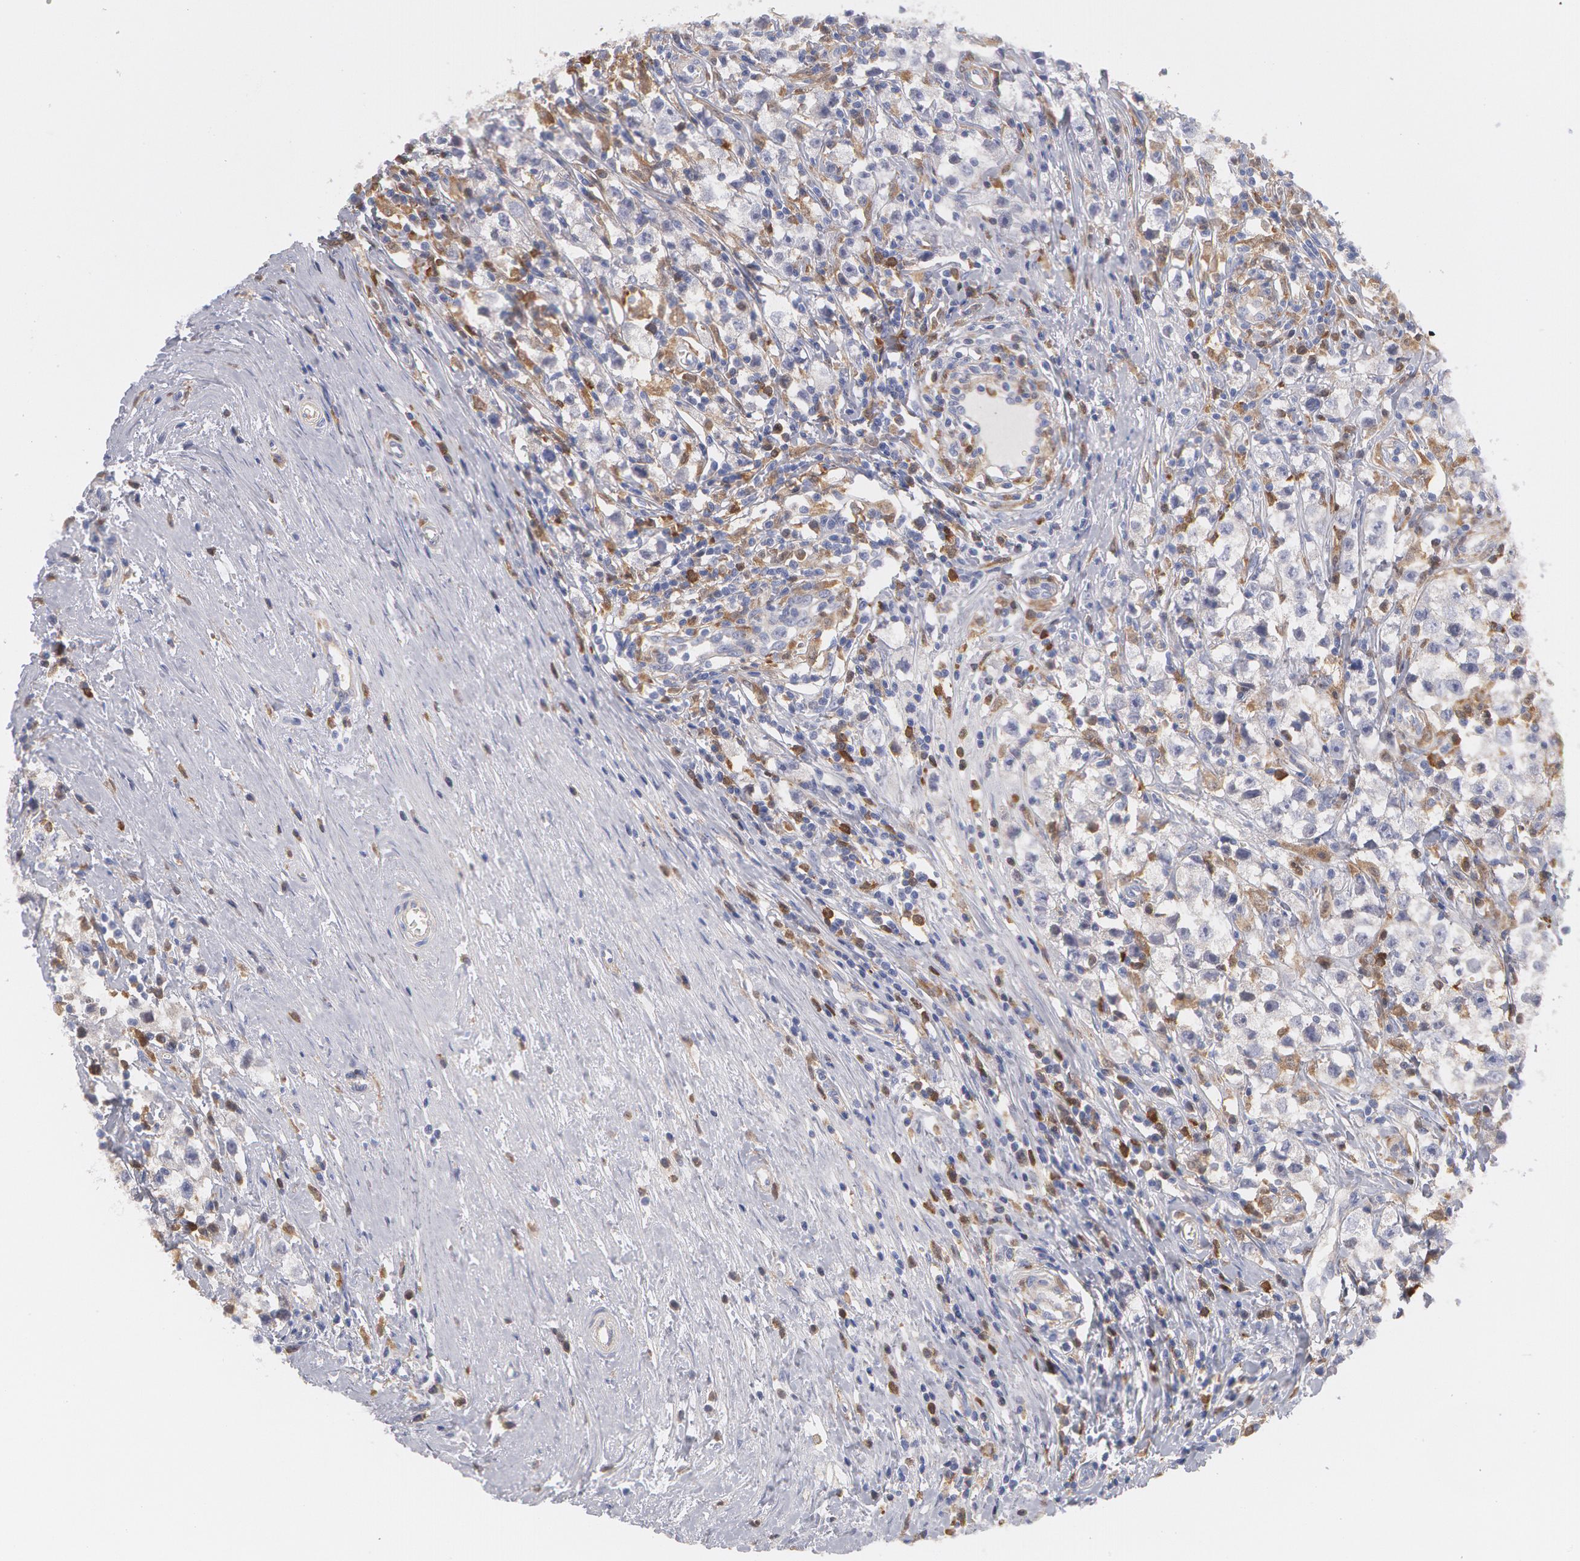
{"staining": {"intensity": "moderate", "quantity": "<25%", "location": "cytoplasmic/membranous"}, "tissue": "testis cancer", "cell_type": "Tumor cells", "image_type": "cancer", "snomed": [{"axis": "morphology", "description": "Seminoma, NOS"}, {"axis": "topography", "description": "Testis"}], "caption": "Protein expression analysis of testis cancer (seminoma) exhibits moderate cytoplasmic/membranous staining in approximately <25% of tumor cells. (DAB IHC, brown staining for protein, blue staining for nuclei).", "gene": "SYK", "patient": {"sex": "male", "age": 35}}